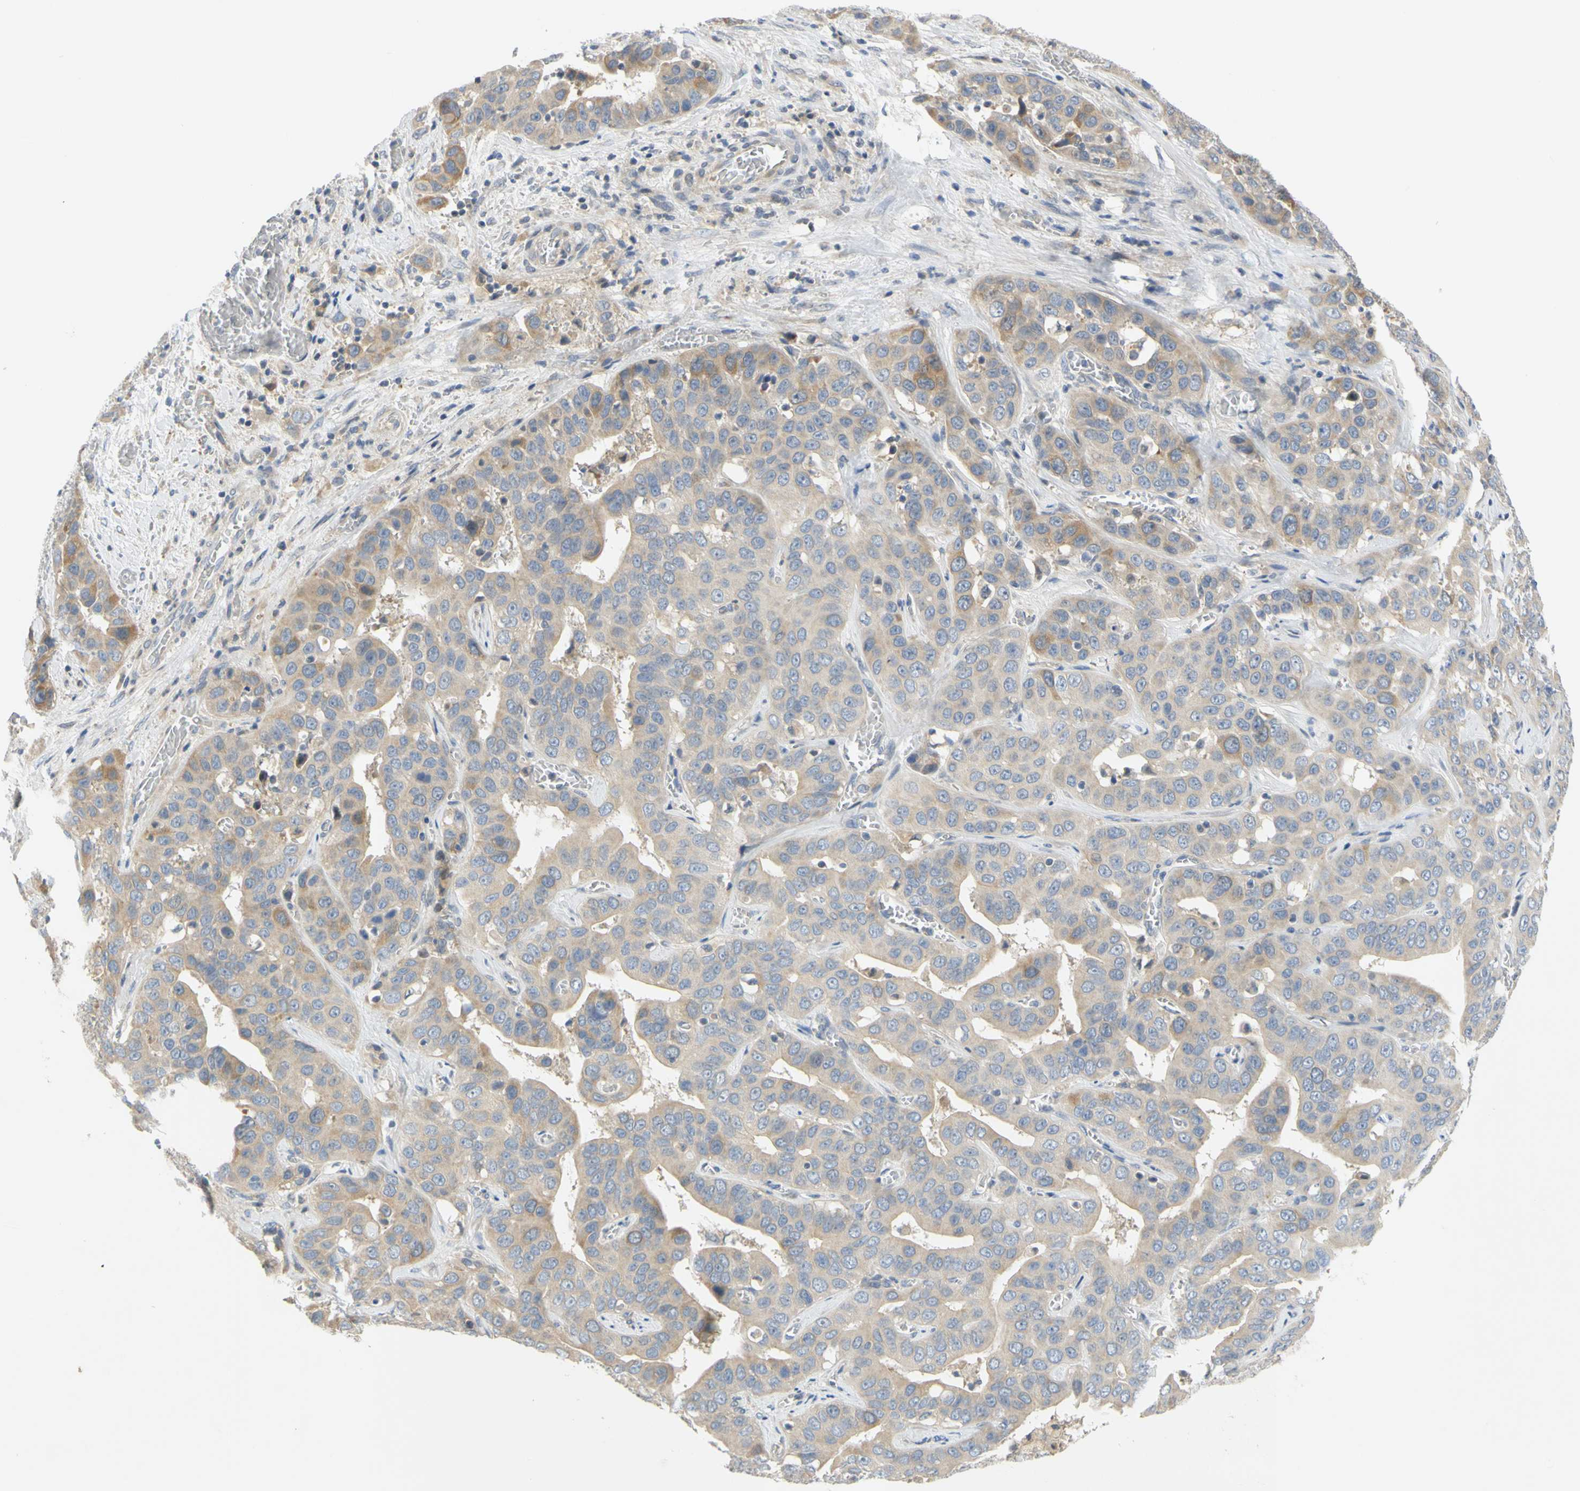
{"staining": {"intensity": "moderate", "quantity": "25%-75%", "location": "cytoplasmic/membranous"}, "tissue": "liver cancer", "cell_type": "Tumor cells", "image_type": "cancer", "snomed": [{"axis": "morphology", "description": "Cholangiocarcinoma"}, {"axis": "topography", "description": "Liver"}], "caption": "A medium amount of moderate cytoplasmic/membranous positivity is seen in about 25%-75% of tumor cells in liver cholangiocarcinoma tissue. Nuclei are stained in blue.", "gene": "CCNB2", "patient": {"sex": "female", "age": 52}}